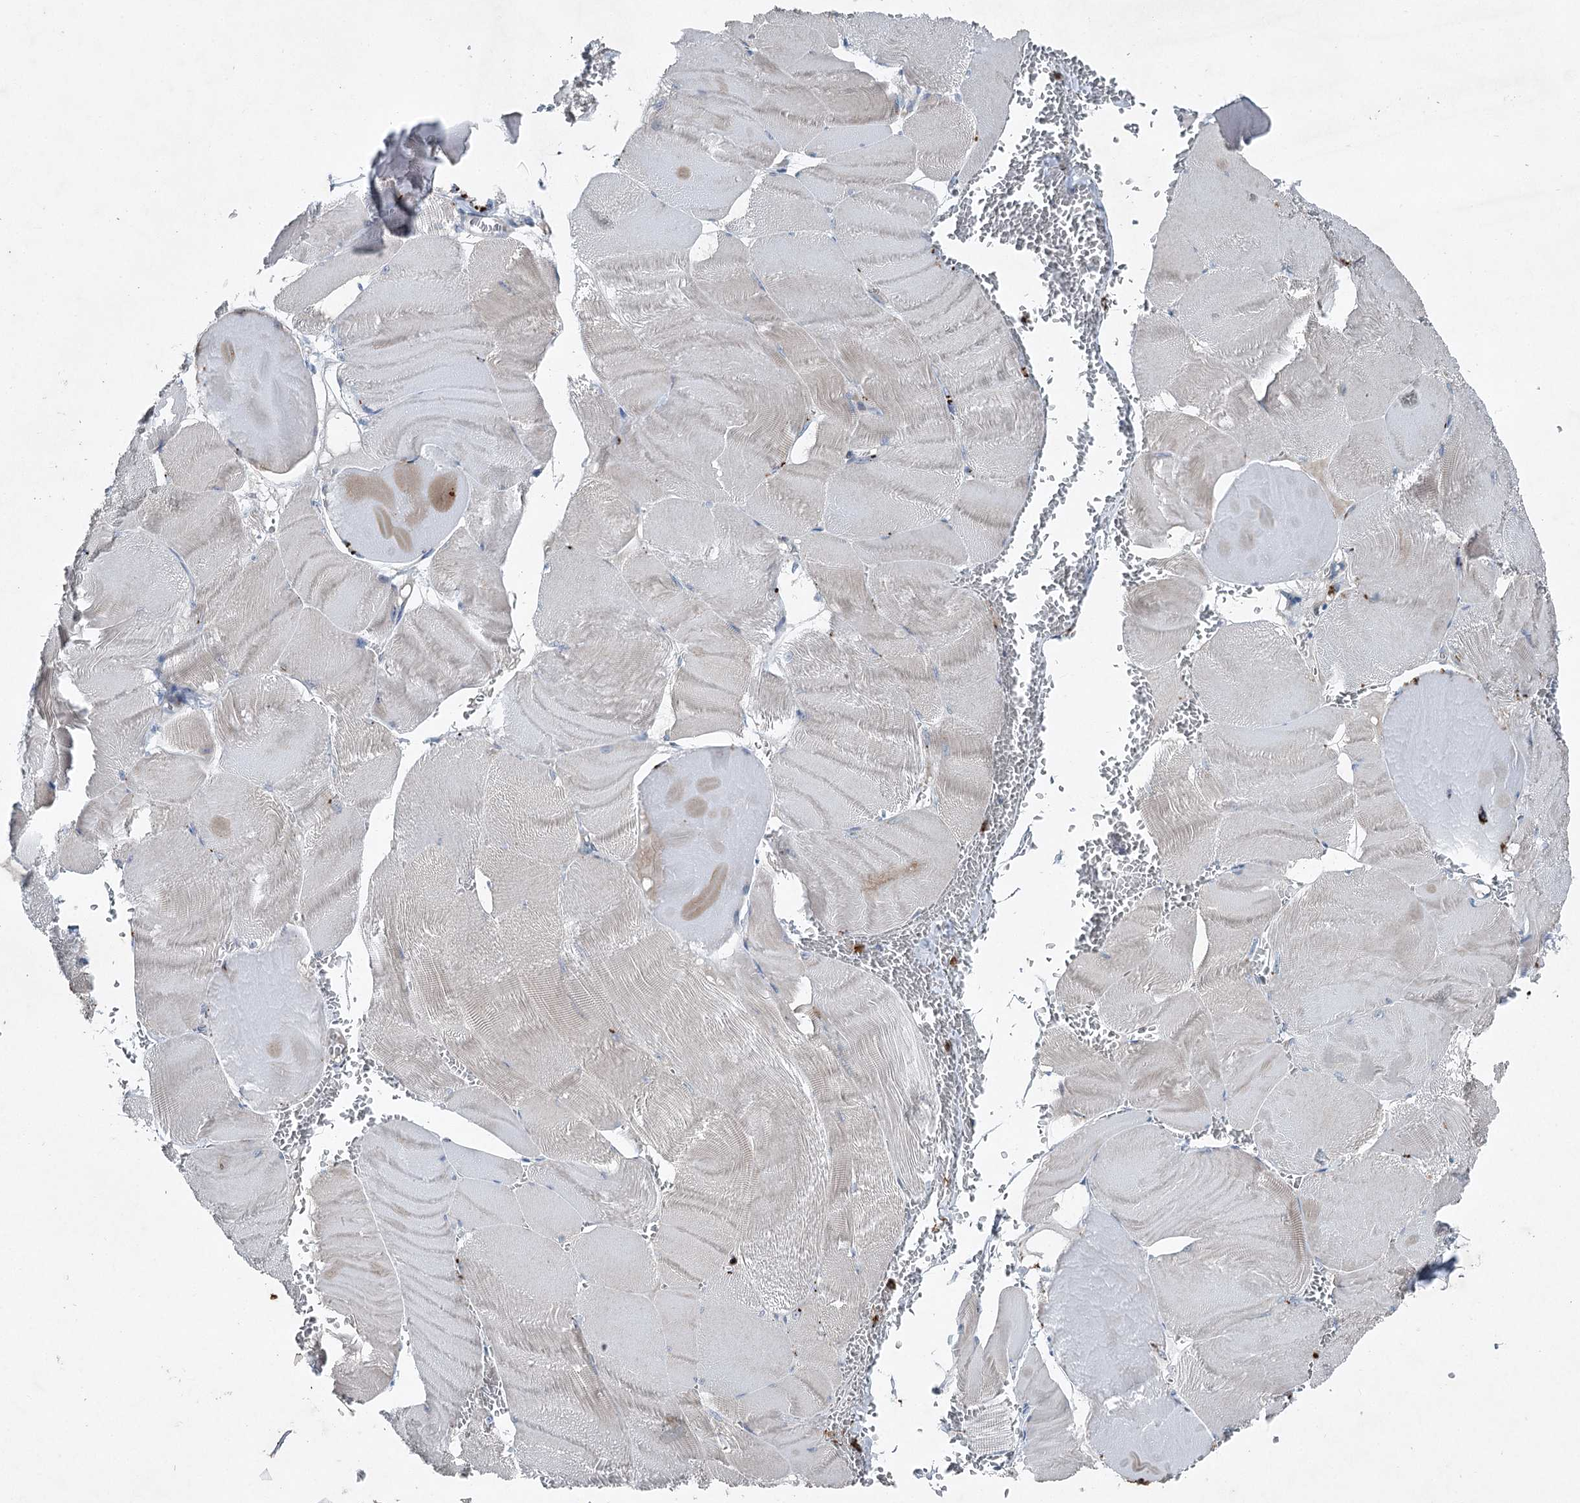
{"staining": {"intensity": "weak", "quantity": "<25%", "location": "cytoplasmic/membranous"}, "tissue": "skeletal muscle", "cell_type": "Myocytes", "image_type": "normal", "snomed": [{"axis": "morphology", "description": "Normal tissue, NOS"}, {"axis": "morphology", "description": "Basal cell carcinoma"}, {"axis": "topography", "description": "Skeletal muscle"}], "caption": "Immunohistochemical staining of unremarkable human skeletal muscle displays no significant staining in myocytes.", "gene": "ENSG00000285330", "patient": {"sex": "female", "age": 64}}